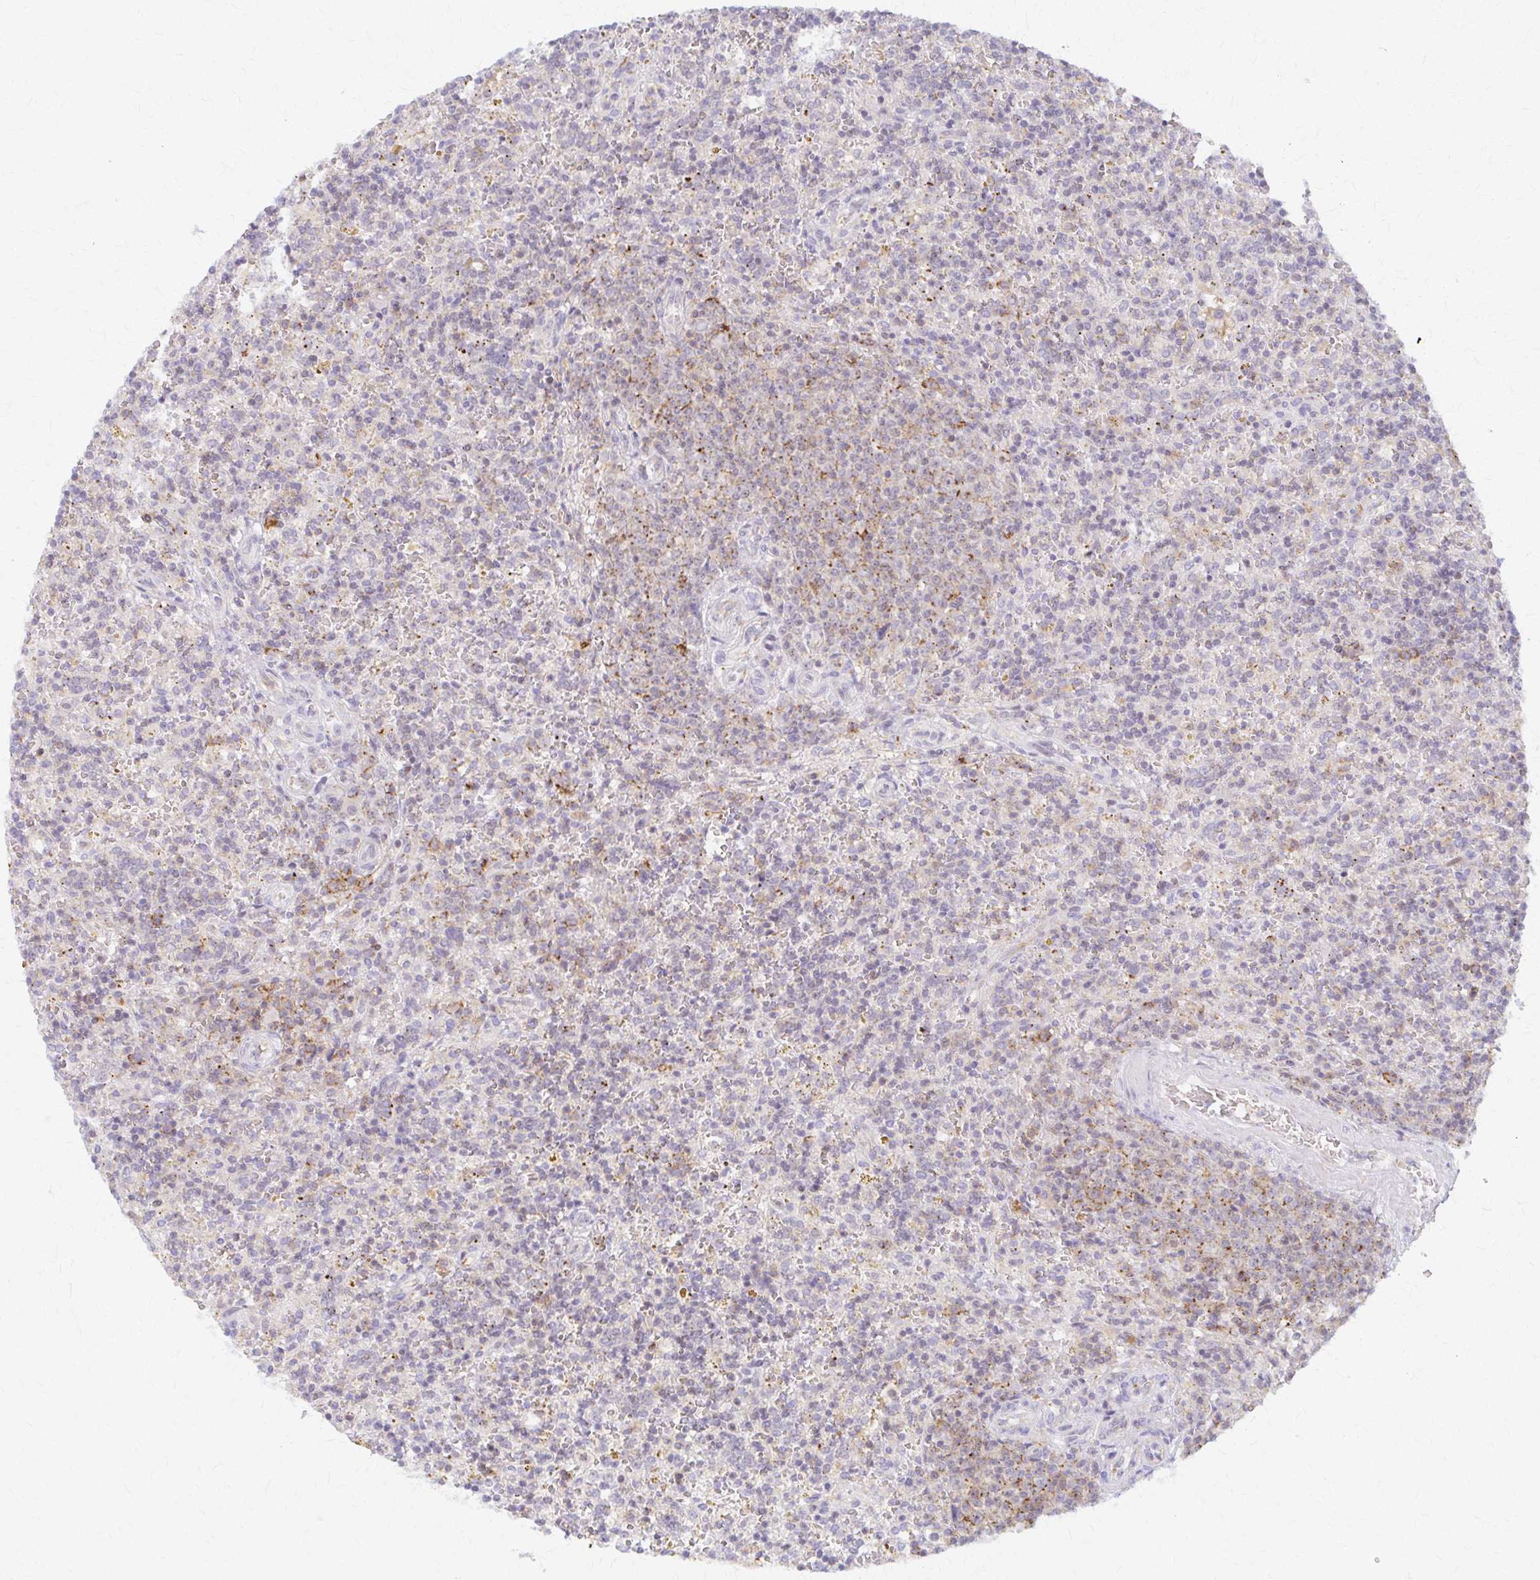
{"staining": {"intensity": "negative", "quantity": "none", "location": "none"}, "tissue": "lymphoma", "cell_type": "Tumor cells", "image_type": "cancer", "snomed": [{"axis": "morphology", "description": "Malignant lymphoma, non-Hodgkin's type, Low grade"}, {"axis": "topography", "description": "Spleen"}], "caption": "Tumor cells show no significant positivity in low-grade malignant lymphoma, non-Hodgkin's type. Brightfield microscopy of immunohistochemistry (IHC) stained with DAB (3,3'-diaminobenzidine) (brown) and hematoxylin (blue), captured at high magnification.", "gene": "ARHGAP35", "patient": {"sex": "male", "age": 67}}